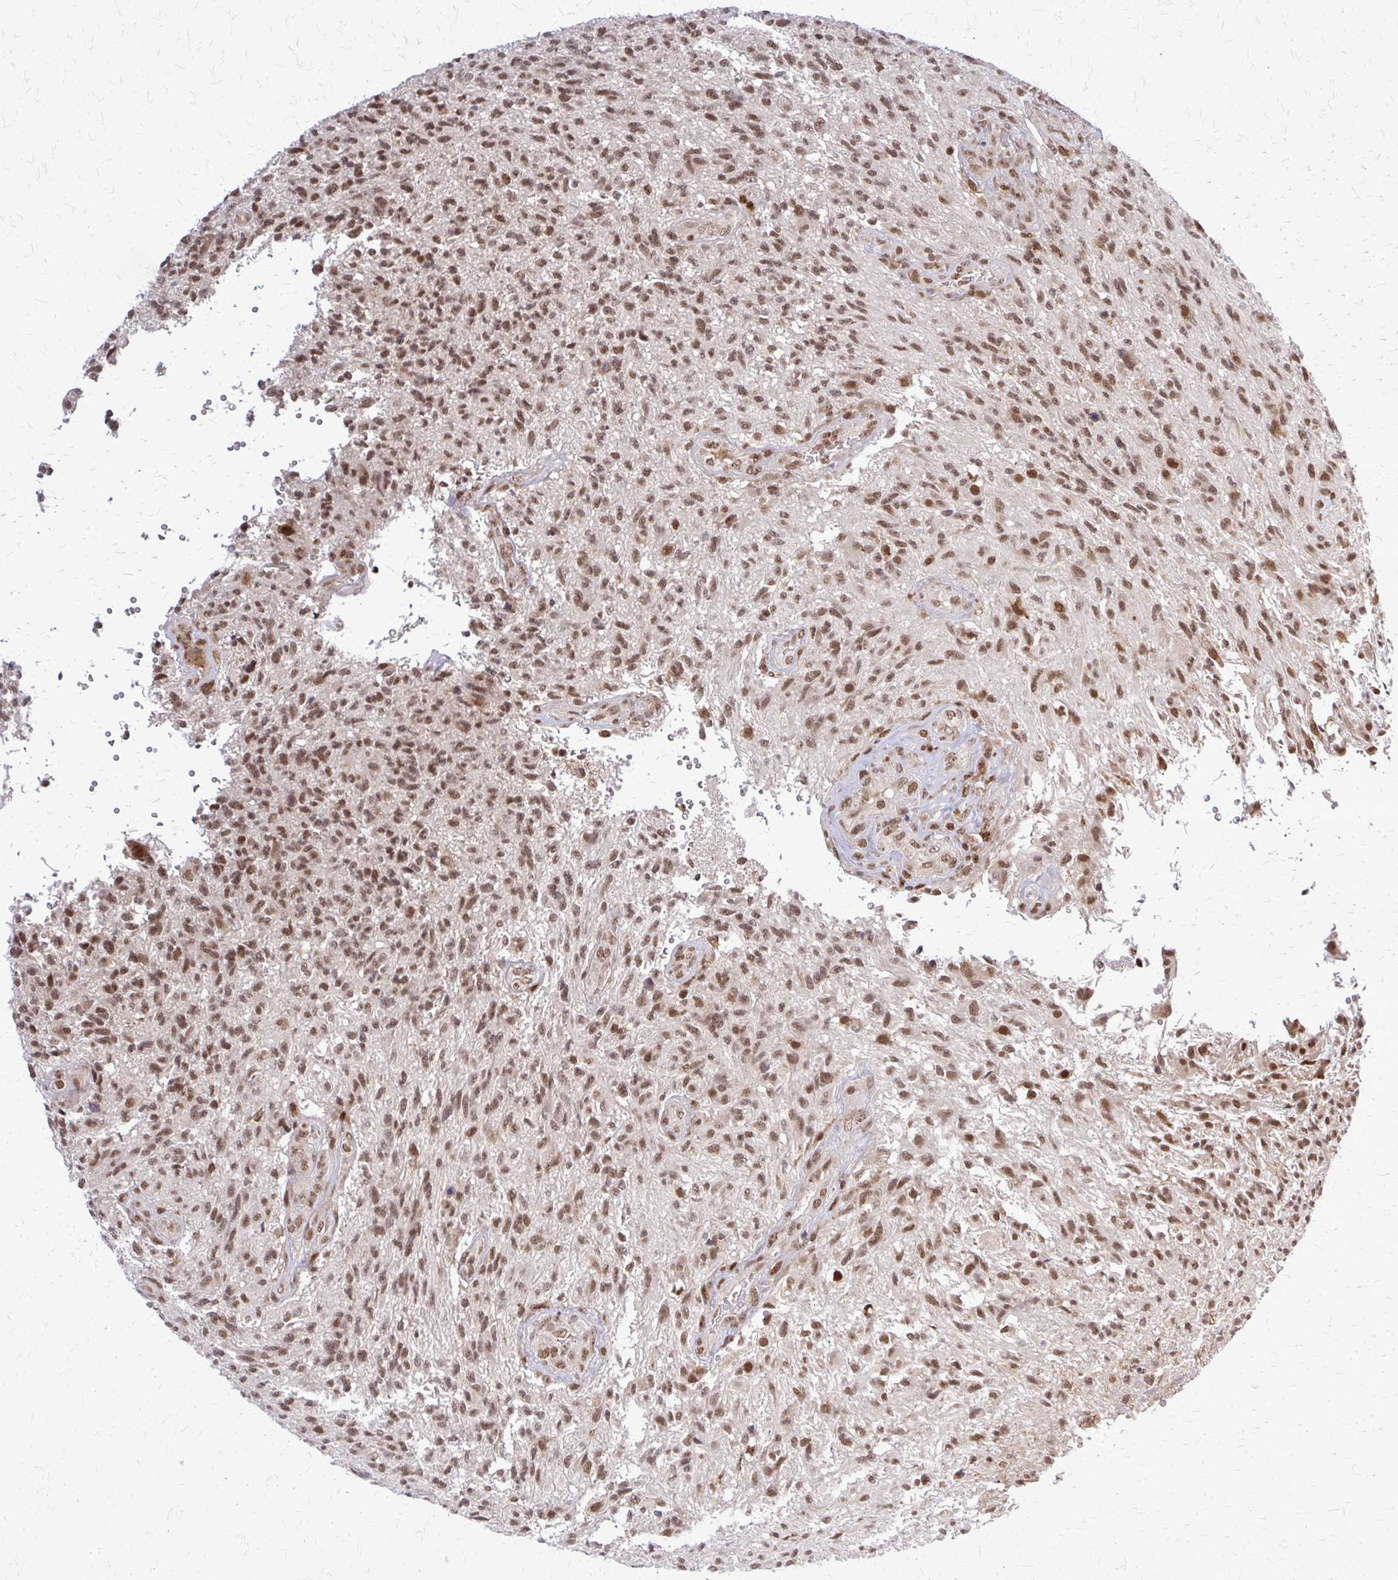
{"staining": {"intensity": "moderate", "quantity": ">75%", "location": "nuclear"}, "tissue": "glioma", "cell_type": "Tumor cells", "image_type": "cancer", "snomed": [{"axis": "morphology", "description": "Glioma, malignant, High grade"}, {"axis": "topography", "description": "Brain"}], "caption": "About >75% of tumor cells in glioma display moderate nuclear protein positivity as visualized by brown immunohistochemical staining.", "gene": "HDAC3", "patient": {"sex": "male", "age": 56}}